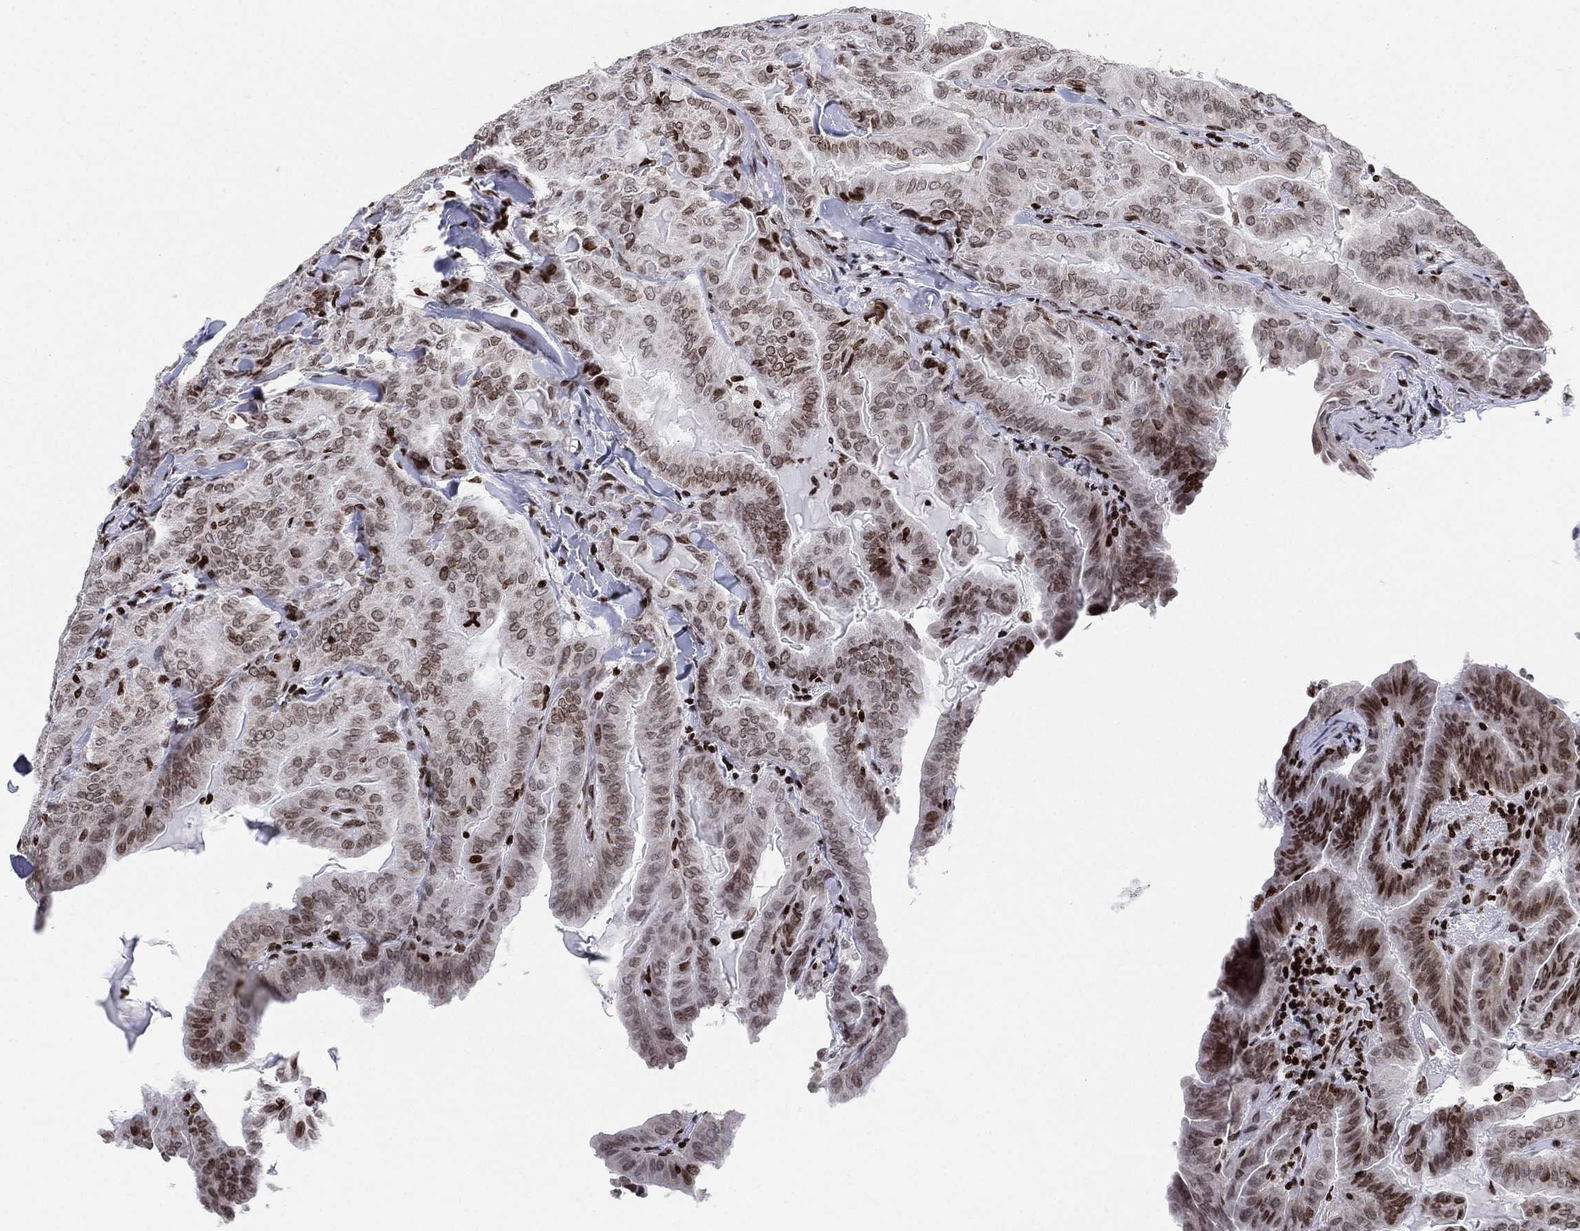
{"staining": {"intensity": "moderate", "quantity": "<25%", "location": "nuclear"}, "tissue": "thyroid cancer", "cell_type": "Tumor cells", "image_type": "cancer", "snomed": [{"axis": "morphology", "description": "Papillary adenocarcinoma, NOS"}, {"axis": "topography", "description": "Thyroid gland"}], "caption": "High-power microscopy captured an immunohistochemistry (IHC) histopathology image of thyroid cancer, revealing moderate nuclear staining in about <25% of tumor cells. The staining is performed using DAB brown chromogen to label protein expression. The nuclei are counter-stained blue using hematoxylin.", "gene": "MFSD14A", "patient": {"sex": "female", "age": 68}}